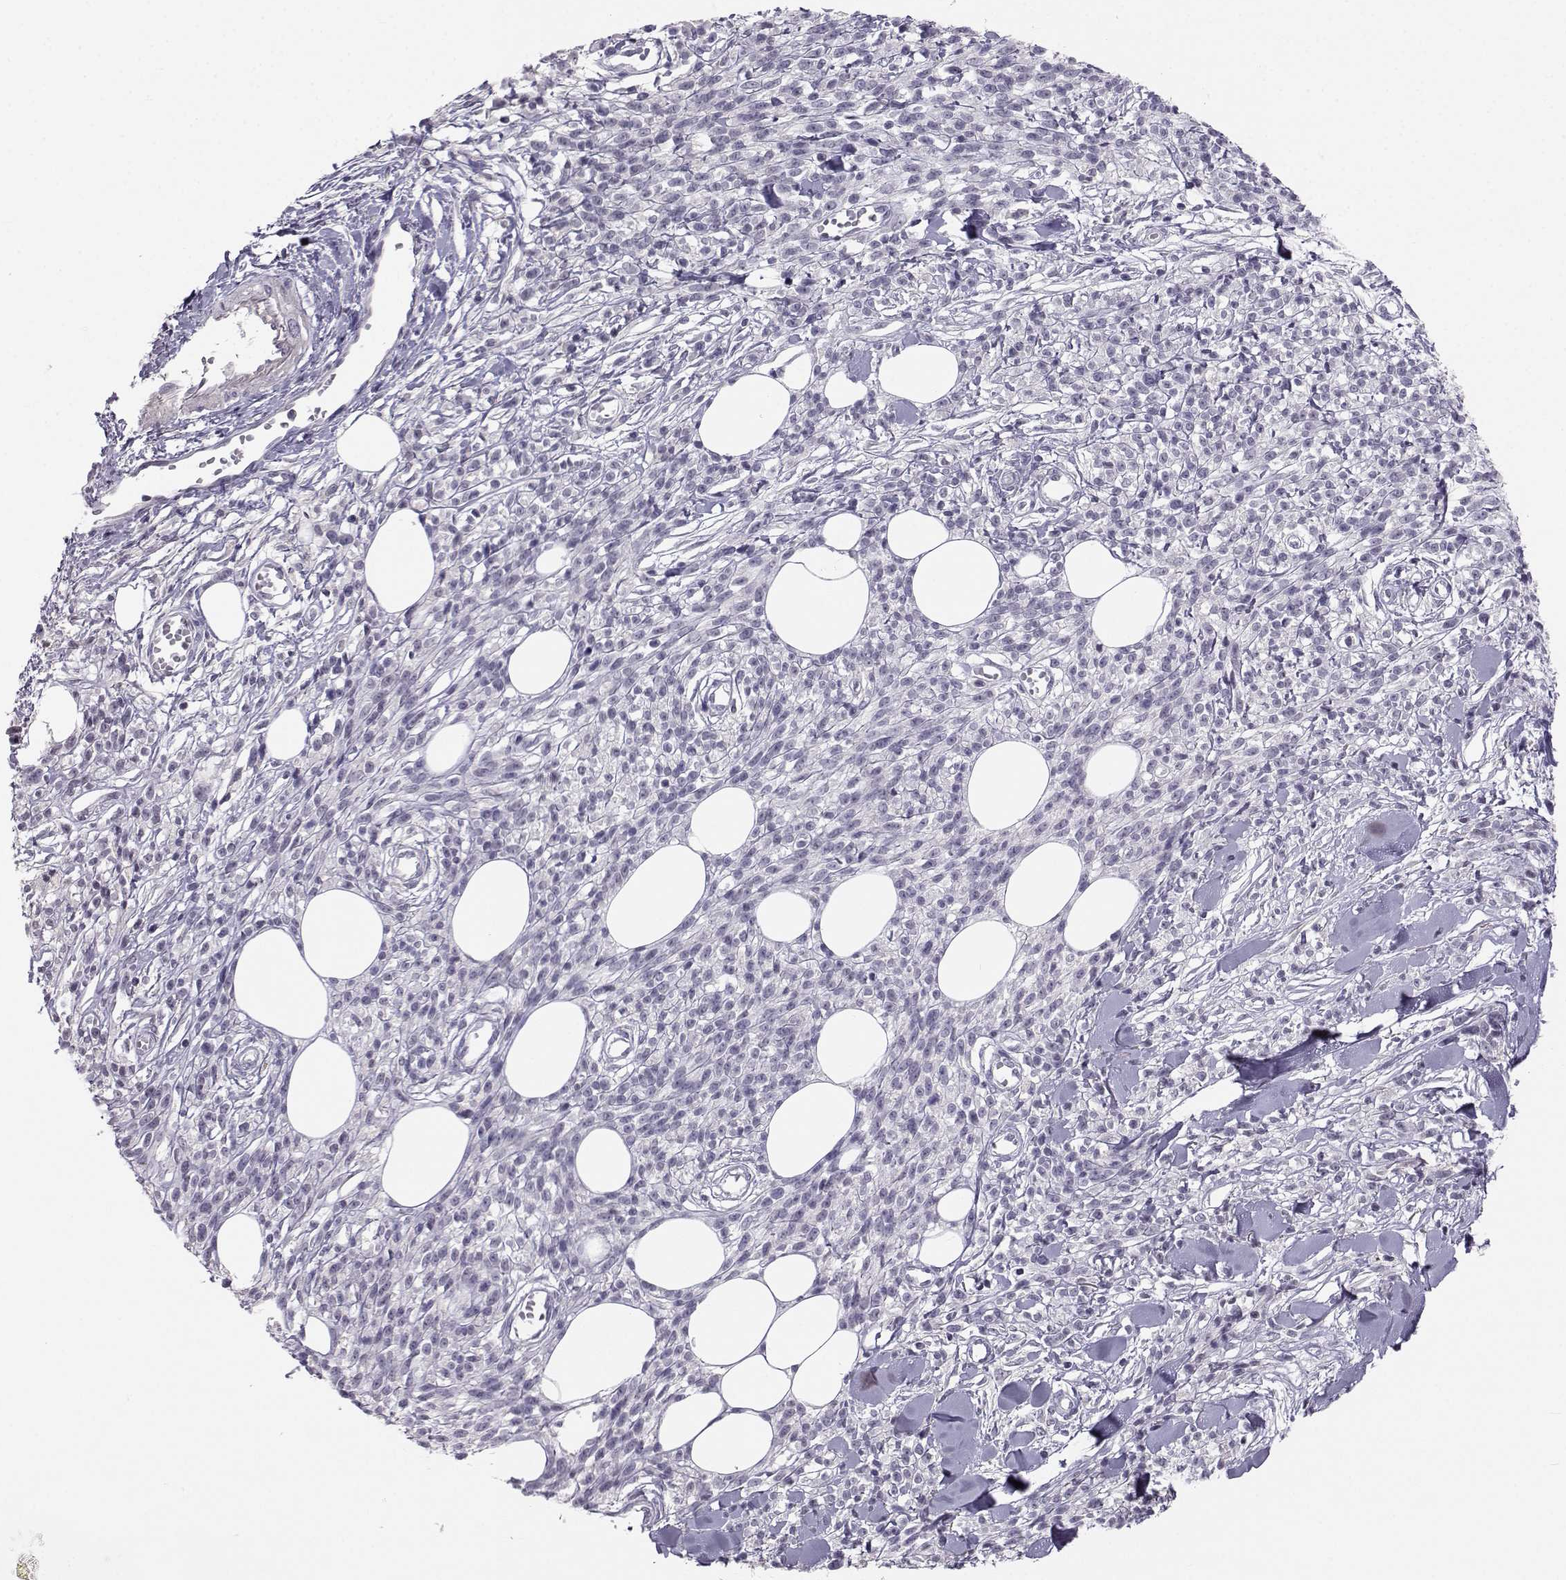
{"staining": {"intensity": "negative", "quantity": "none", "location": "none"}, "tissue": "melanoma", "cell_type": "Tumor cells", "image_type": "cancer", "snomed": [{"axis": "morphology", "description": "Malignant melanoma, NOS"}, {"axis": "topography", "description": "Skin"}, {"axis": "topography", "description": "Skin of trunk"}], "caption": "Tumor cells are negative for protein expression in human melanoma. (Immunohistochemistry, brightfield microscopy, high magnification).", "gene": "MROH7", "patient": {"sex": "male", "age": 74}}